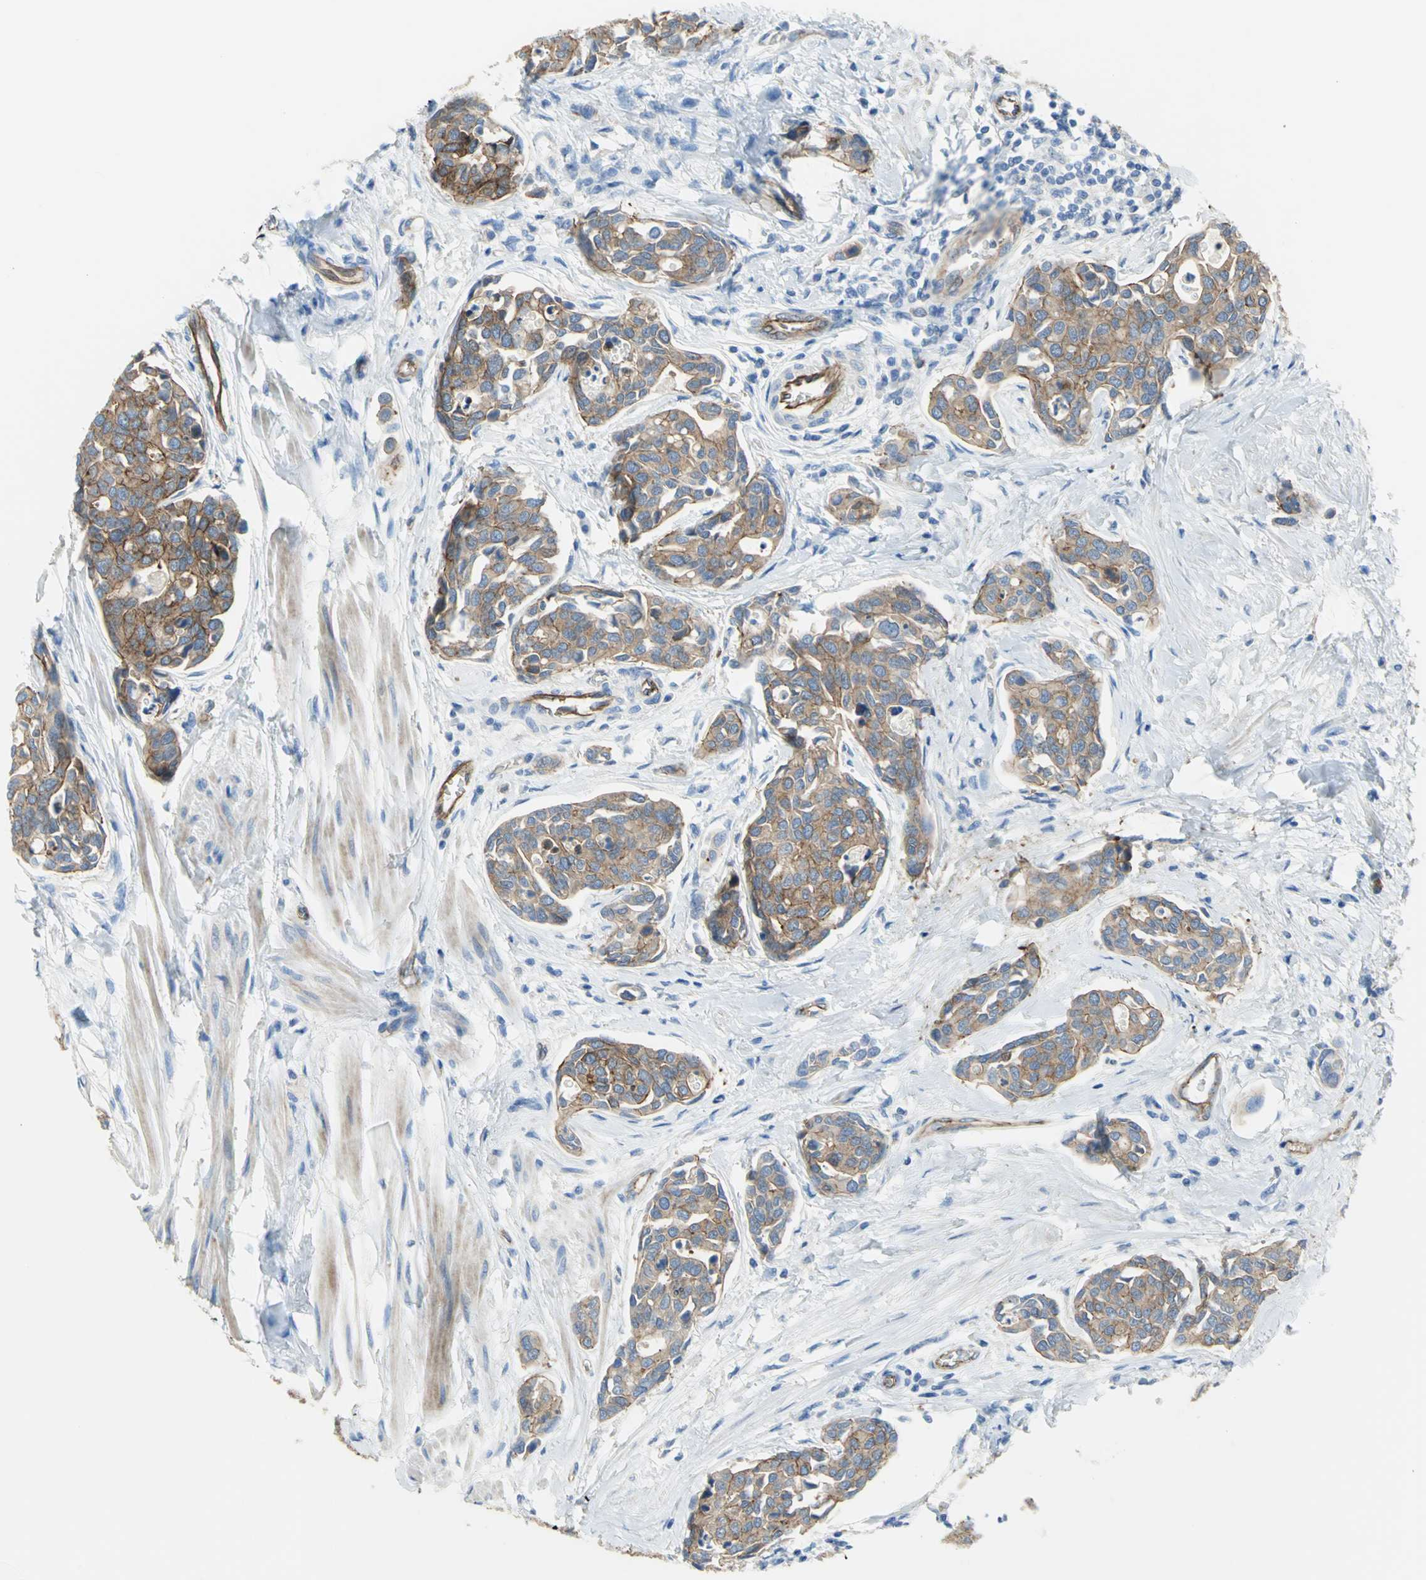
{"staining": {"intensity": "moderate", "quantity": ">75%", "location": "cytoplasmic/membranous"}, "tissue": "urothelial cancer", "cell_type": "Tumor cells", "image_type": "cancer", "snomed": [{"axis": "morphology", "description": "Urothelial carcinoma, High grade"}, {"axis": "topography", "description": "Urinary bladder"}], "caption": "A micrograph of urothelial cancer stained for a protein displays moderate cytoplasmic/membranous brown staining in tumor cells.", "gene": "FLNB", "patient": {"sex": "male", "age": 78}}